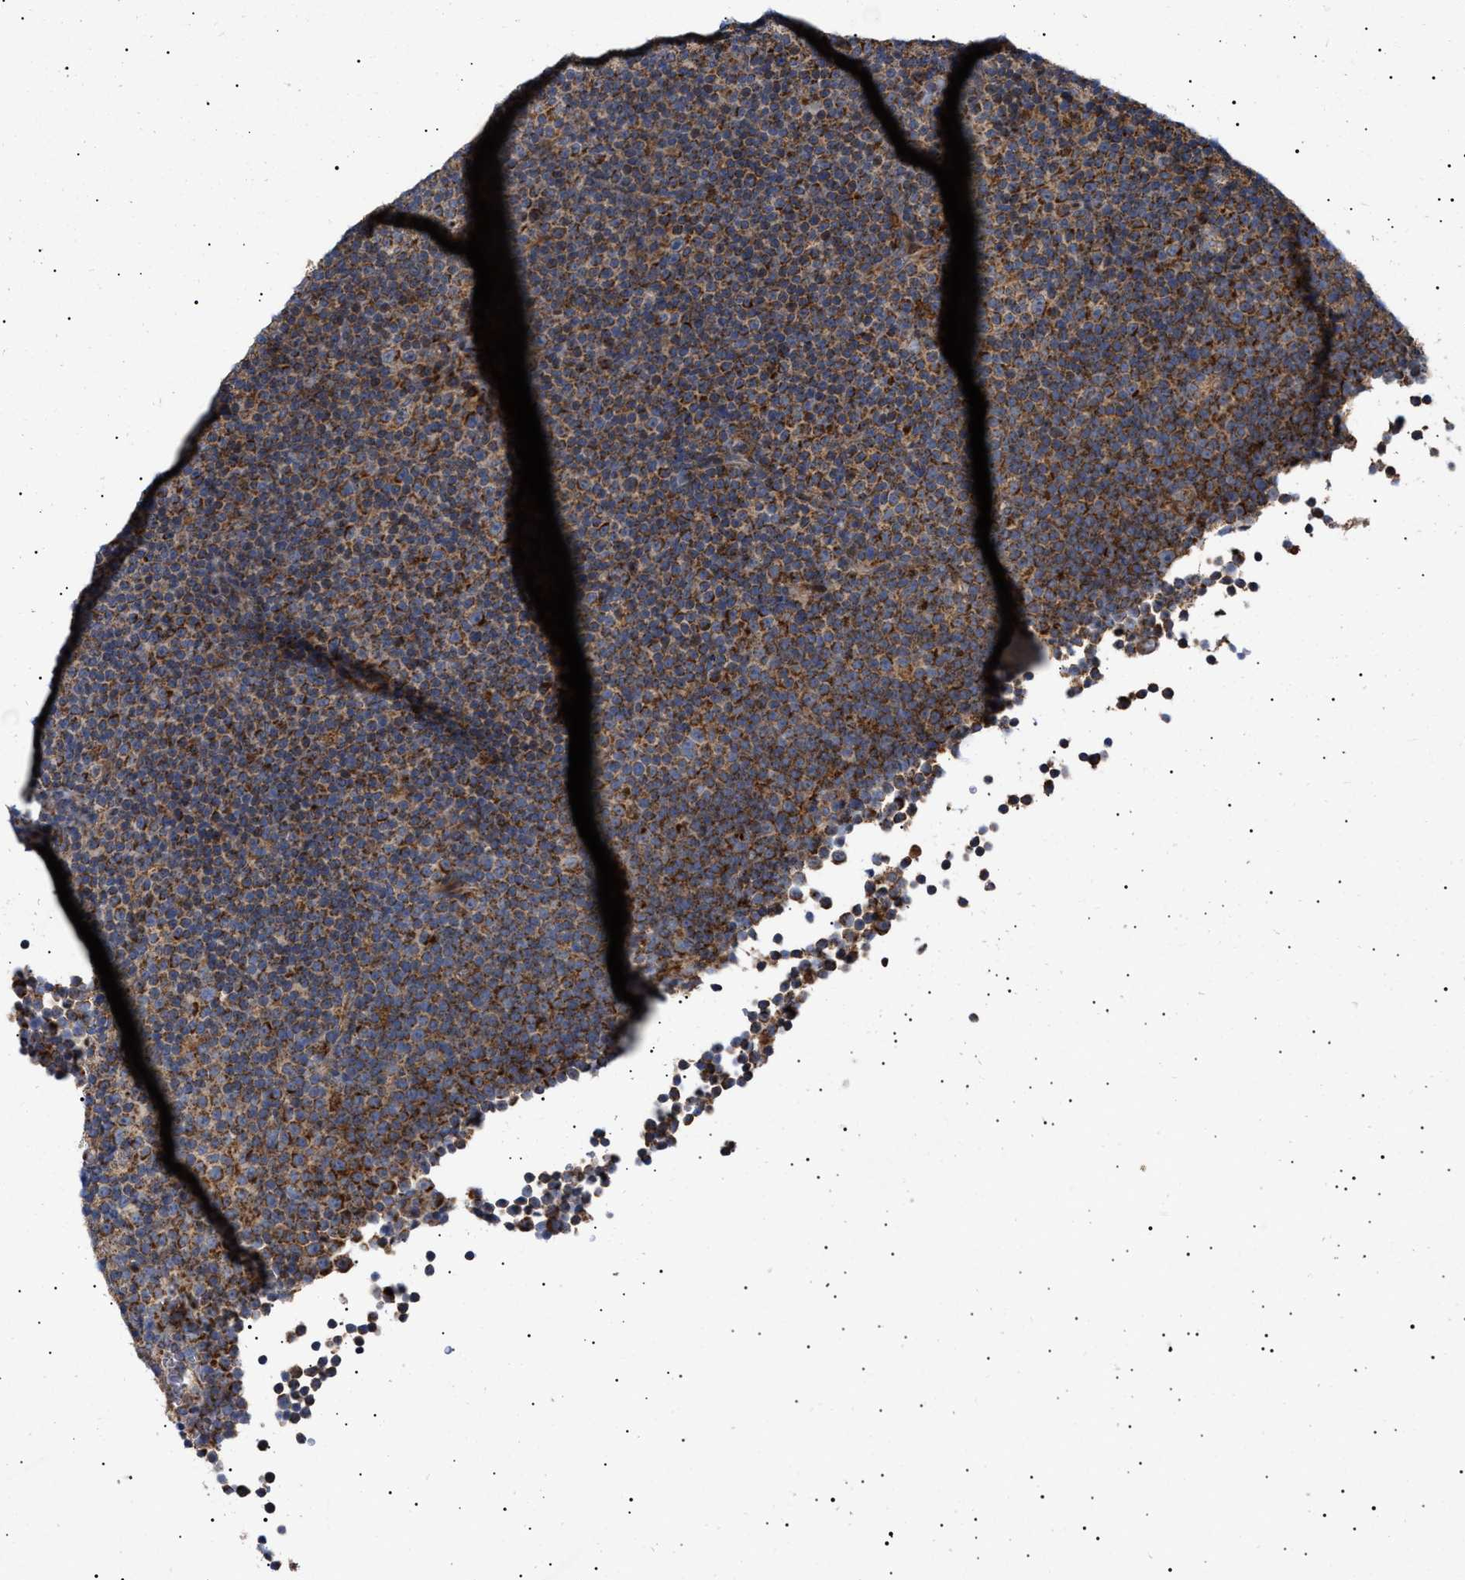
{"staining": {"intensity": "strong", "quantity": ">75%", "location": "cytoplasmic/membranous"}, "tissue": "lymphoma", "cell_type": "Tumor cells", "image_type": "cancer", "snomed": [{"axis": "morphology", "description": "Malignant lymphoma, non-Hodgkin's type, Low grade"}, {"axis": "topography", "description": "Lymph node"}], "caption": "Immunohistochemical staining of lymphoma exhibits high levels of strong cytoplasmic/membranous protein expression in about >75% of tumor cells.", "gene": "MRPL10", "patient": {"sex": "female", "age": 67}}